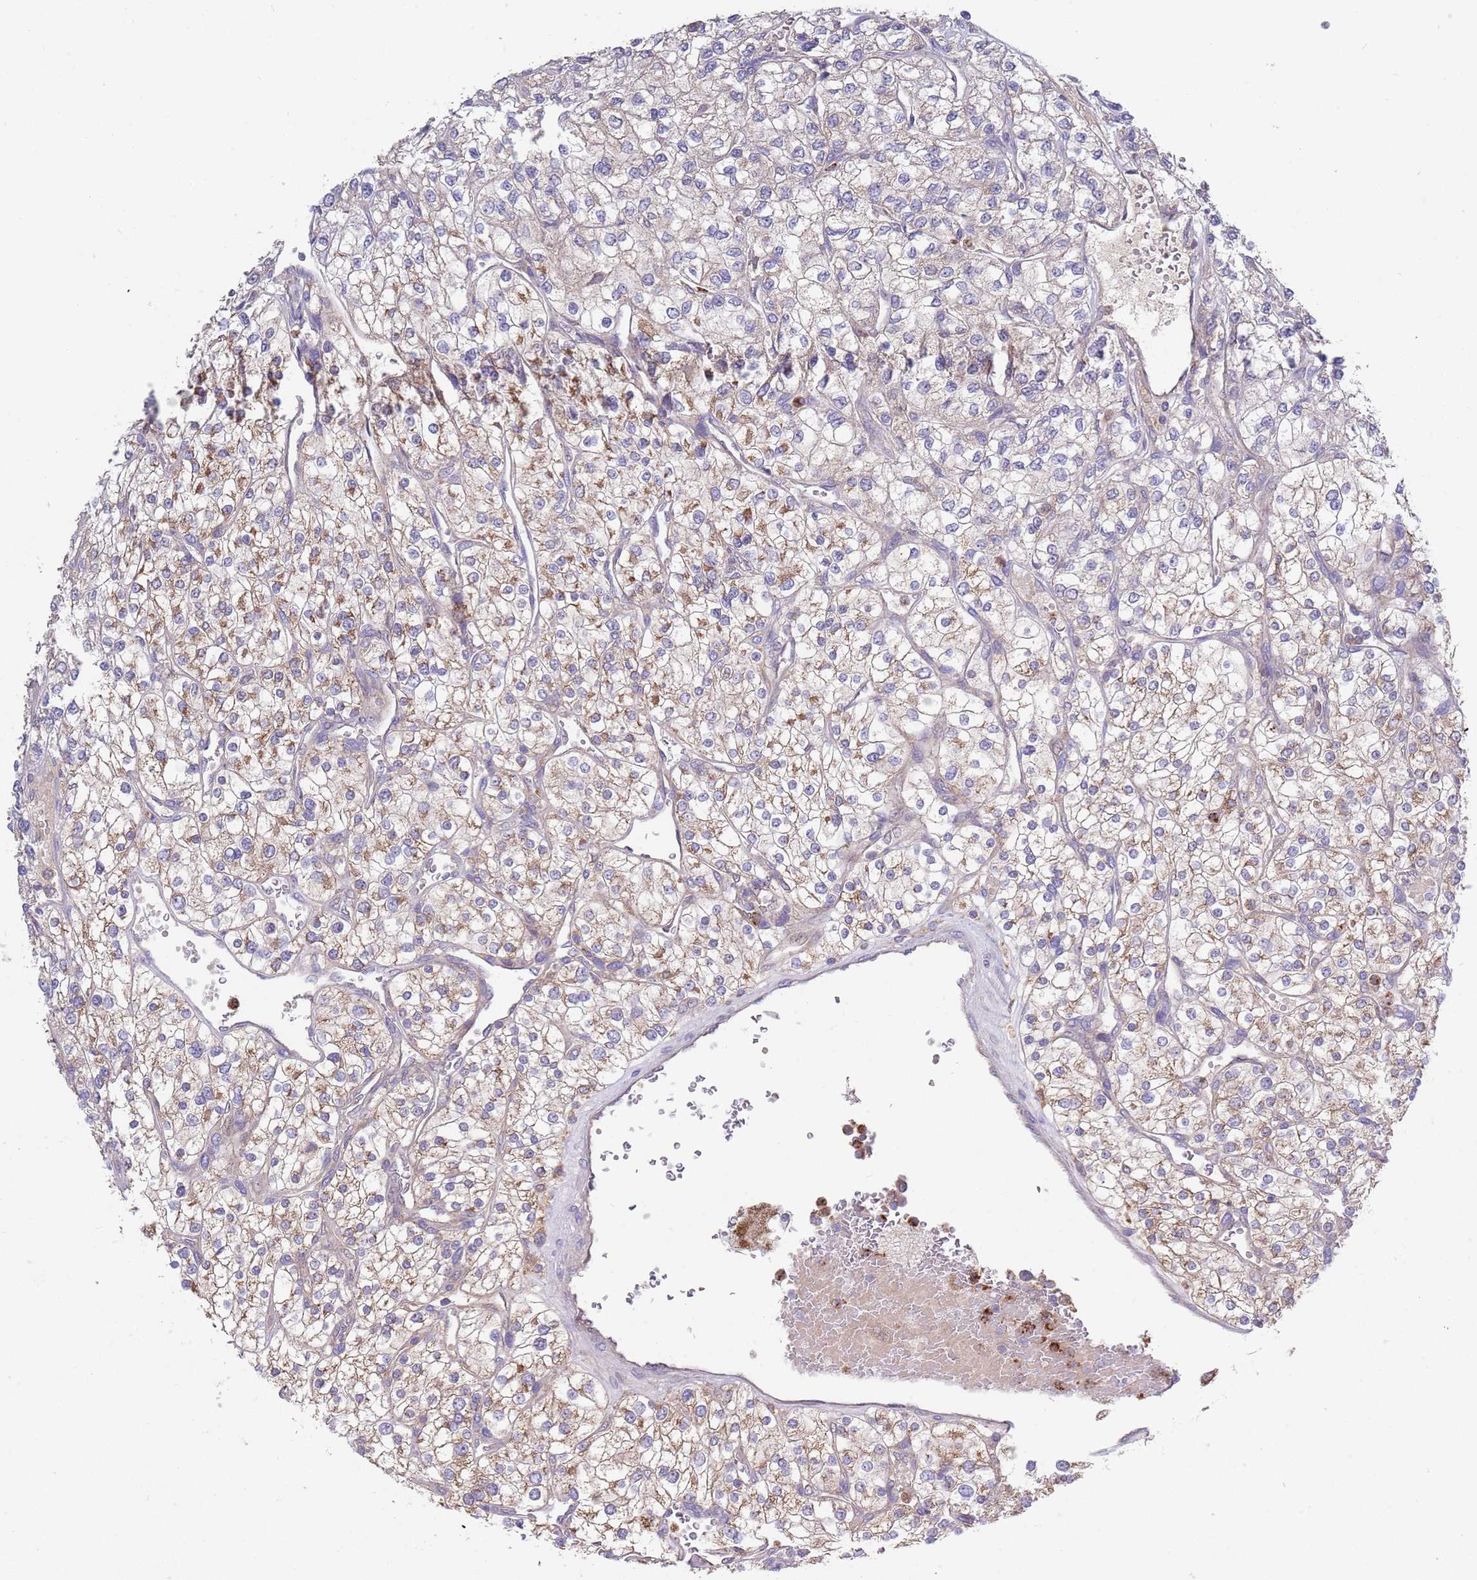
{"staining": {"intensity": "moderate", "quantity": "<25%", "location": "cytoplasmic/membranous"}, "tissue": "renal cancer", "cell_type": "Tumor cells", "image_type": "cancer", "snomed": [{"axis": "morphology", "description": "Adenocarcinoma, NOS"}, {"axis": "topography", "description": "Kidney"}], "caption": "Moderate cytoplasmic/membranous positivity is appreciated in about <25% of tumor cells in renal adenocarcinoma.", "gene": "DDT", "patient": {"sex": "male", "age": 80}}